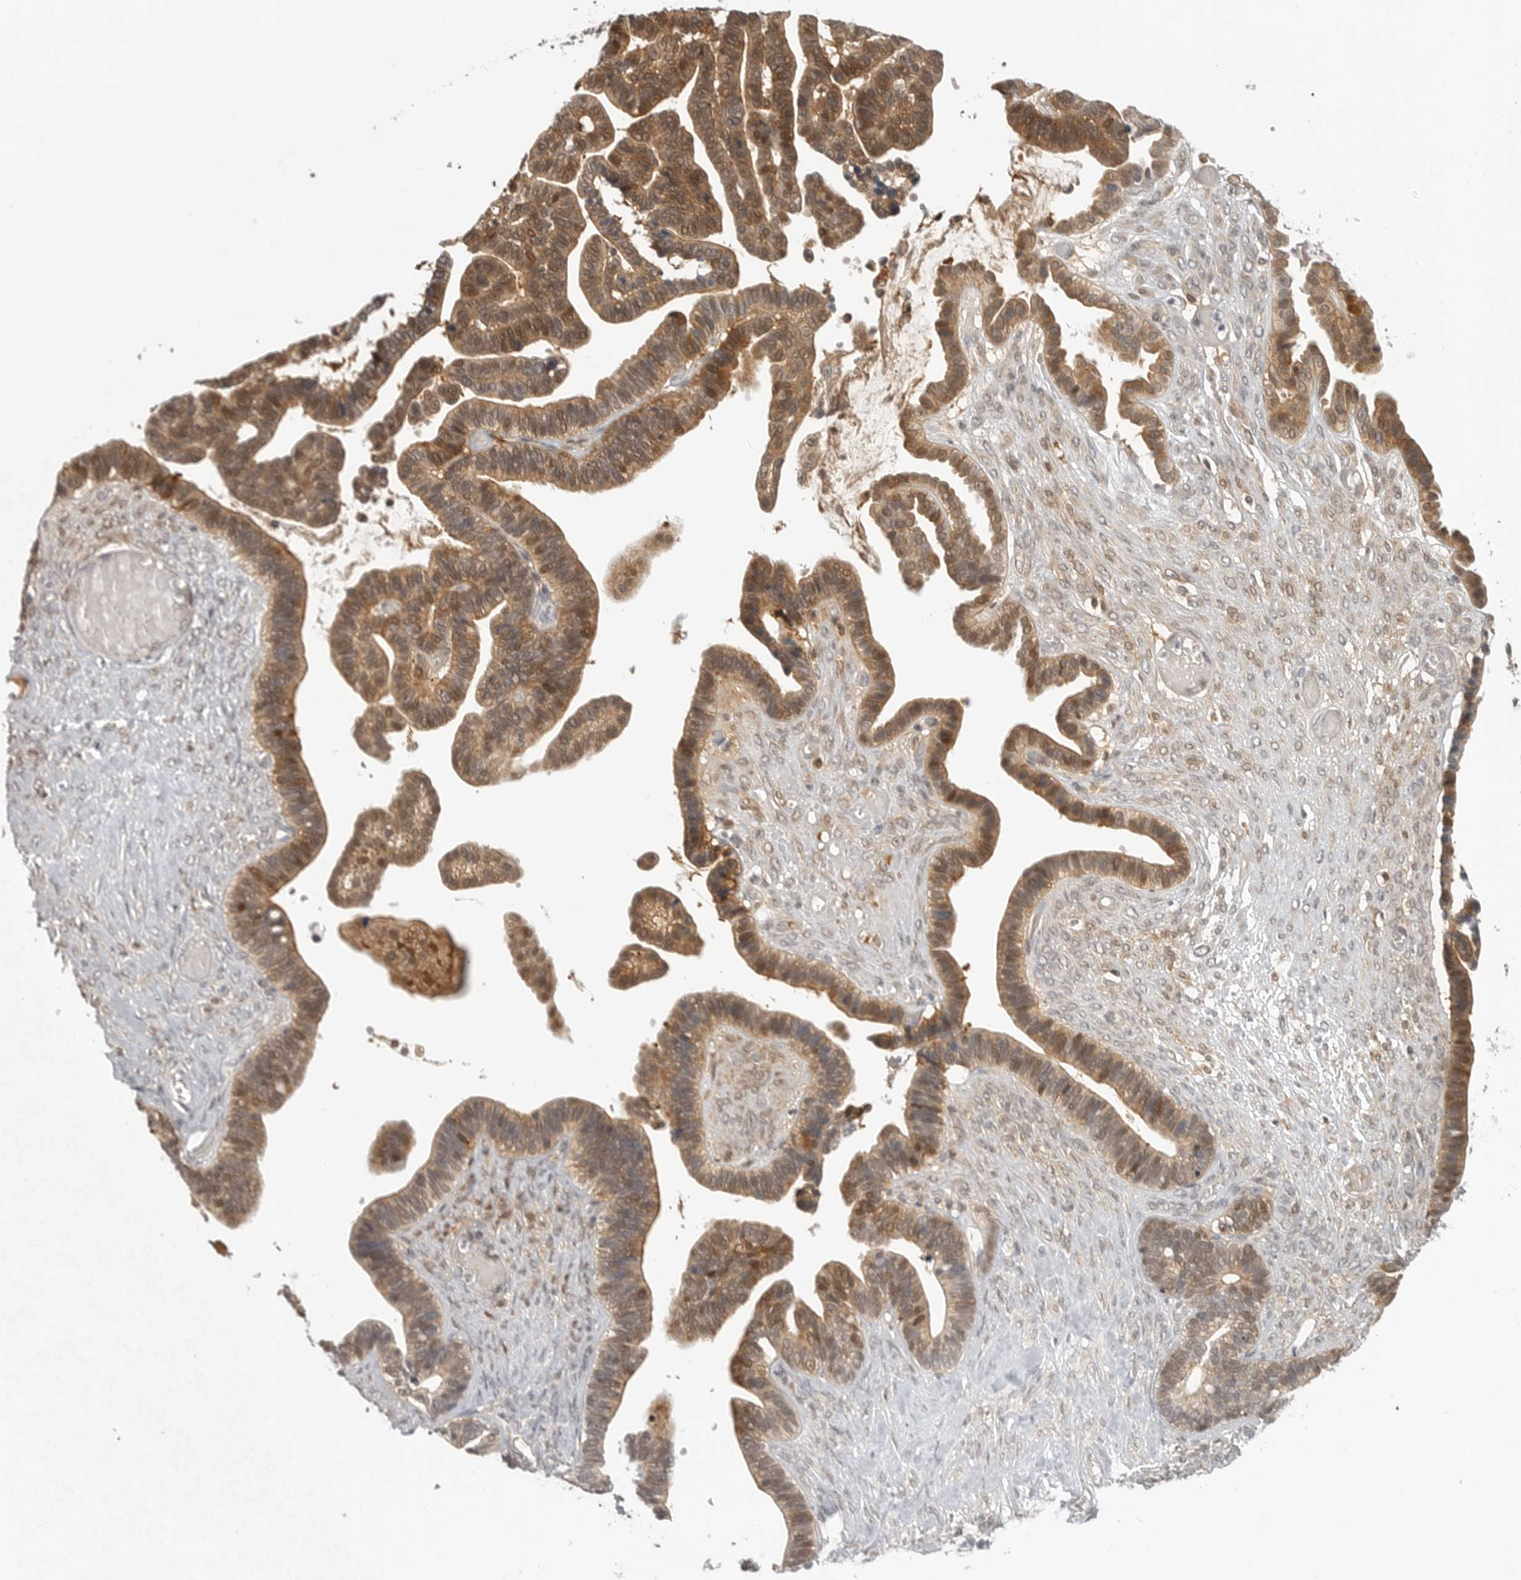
{"staining": {"intensity": "moderate", "quantity": ">75%", "location": "cytoplasmic/membranous,nuclear"}, "tissue": "ovarian cancer", "cell_type": "Tumor cells", "image_type": "cancer", "snomed": [{"axis": "morphology", "description": "Cystadenocarcinoma, serous, NOS"}, {"axis": "topography", "description": "Ovary"}], "caption": "A medium amount of moderate cytoplasmic/membranous and nuclear positivity is appreciated in about >75% of tumor cells in ovarian cancer (serous cystadenocarcinoma) tissue.", "gene": "CTIF", "patient": {"sex": "female", "age": 56}}